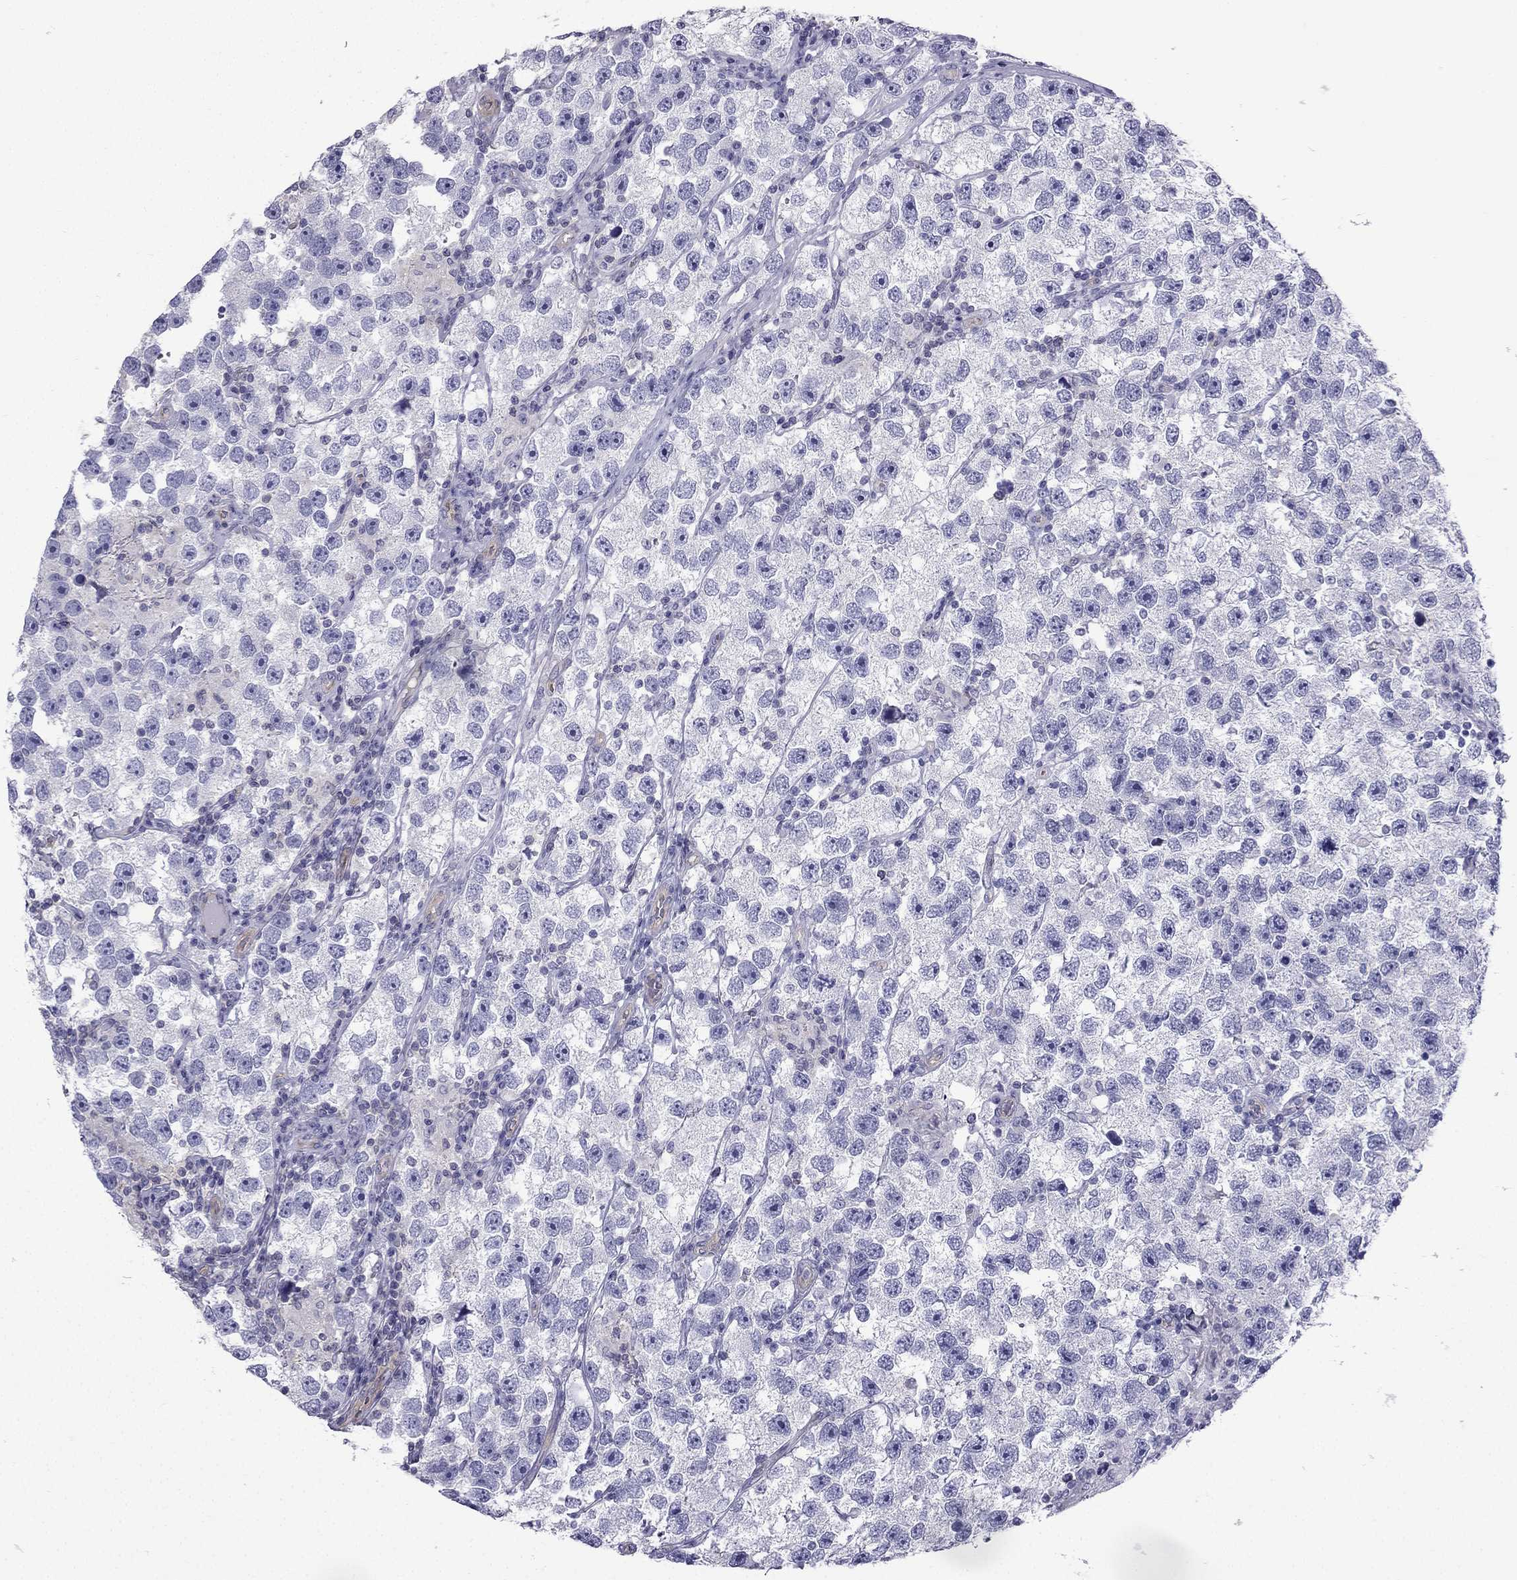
{"staining": {"intensity": "negative", "quantity": "none", "location": "none"}, "tissue": "testis cancer", "cell_type": "Tumor cells", "image_type": "cancer", "snomed": [{"axis": "morphology", "description": "Seminoma, NOS"}, {"axis": "topography", "description": "Testis"}], "caption": "A high-resolution image shows immunohistochemistry staining of seminoma (testis), which displays no significant staining in tumor cells.", "gene": "GJA8", "patient": {"sex": "male", "age": 26}}